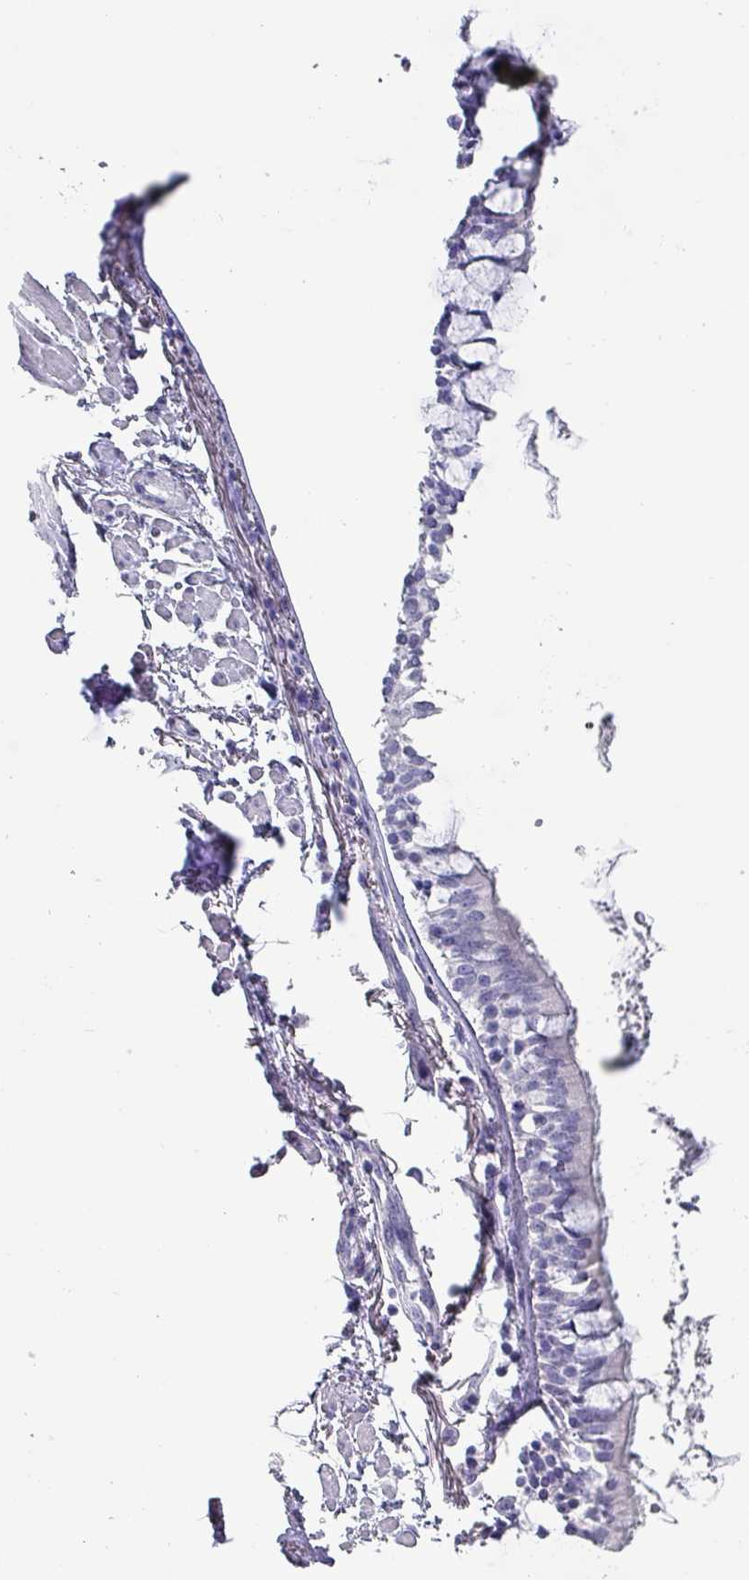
{"staining": {"intensity": "negative", "quantity": "none", "location": "none"}, "tissue": "bronchus", "cell_type": "Respiratory epithelial cells", "image_type": "normal", "snomed": [{"axis": "morphology", "description": "Normal tissue, NOS"}, {"axis": "topography", "description": "Bronchus"}], "caption": "This is a micrograph of IHC staining of normal bronchus, which shows no positivity in respiratory epithelial cells.", "gene": "INS", "patient": {"sex": "male", "age": 70}}